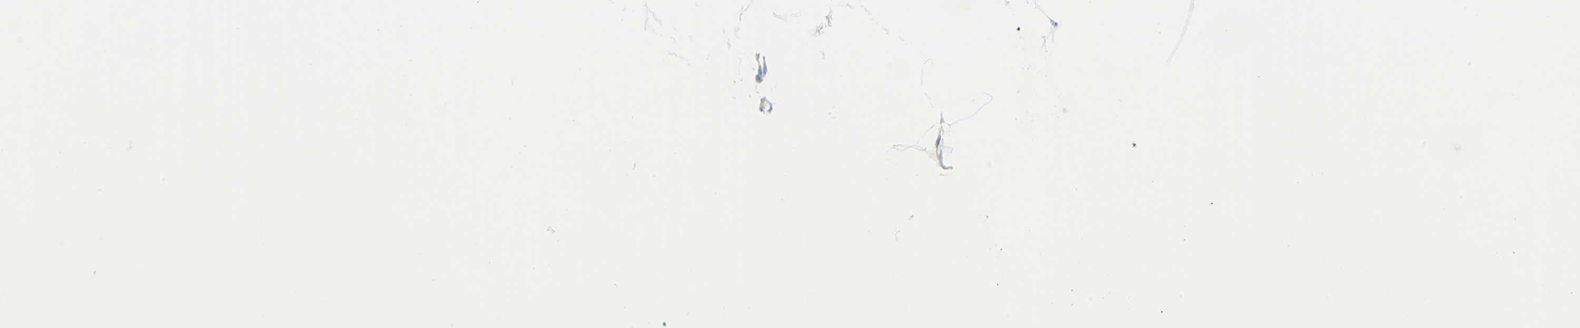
{"staining": {"intensity": "negative", "quantity": "none", "location": "none"}, "tissue": "adipose tissue", "cell_type": "Adipocytes", "image_type": "normal", "snomed": [{"axis": "morphology", "description": "Normal tissue, NOS"}, {"axis": "morphology", "description": "Duct carcinoma"}, {"axis": "topography", "description": "Breast"}, {"axis": "topography", "description": "Adipose tissue"}], "caption": "DAB immunohistochemical staining of normal human adipose tissue shows no significant positivity in adipocytes.", "gene": "MUC4", "patient": {"sex": "female", "age": 37}}